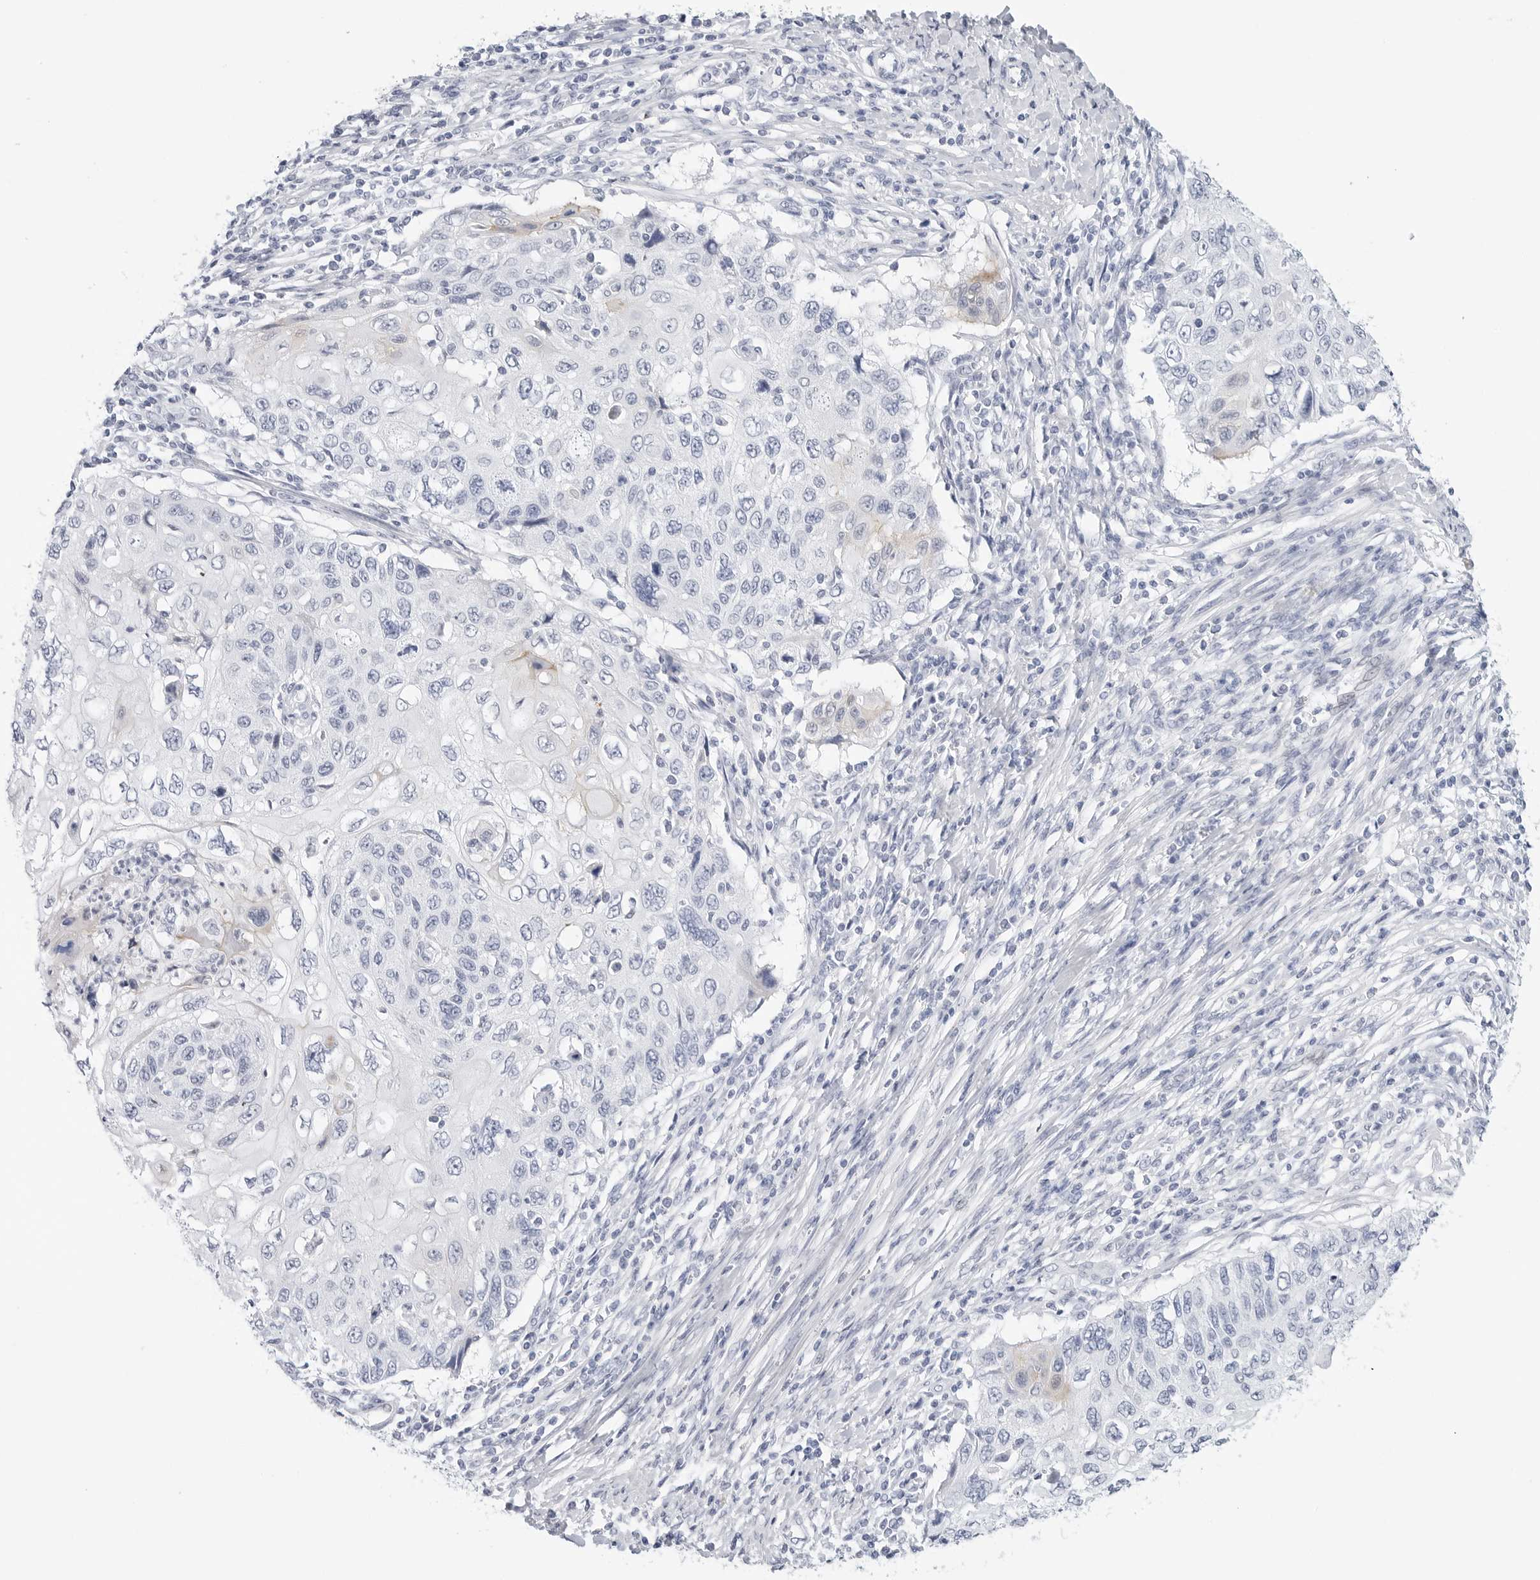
{"staining": {"intensity": "negative", "quantity": "none", "location": "none"}, "tissue": "cervical cancer", "cell_type": "Tumor cells", "image_type": "cancer", "snomed": [{"axis": "morphology", "description": "Squamous cell carcinoma, NOS"}, {"axis": "topography", "description": "Cervix"}], "caption": "High power microscopy image of an IHC image of cervical squamous cell carcinoma, revealing no significant positivity in tumor cells.", "gene": "SLC19A1", "patient": {"sex": "female", "age": 70}}